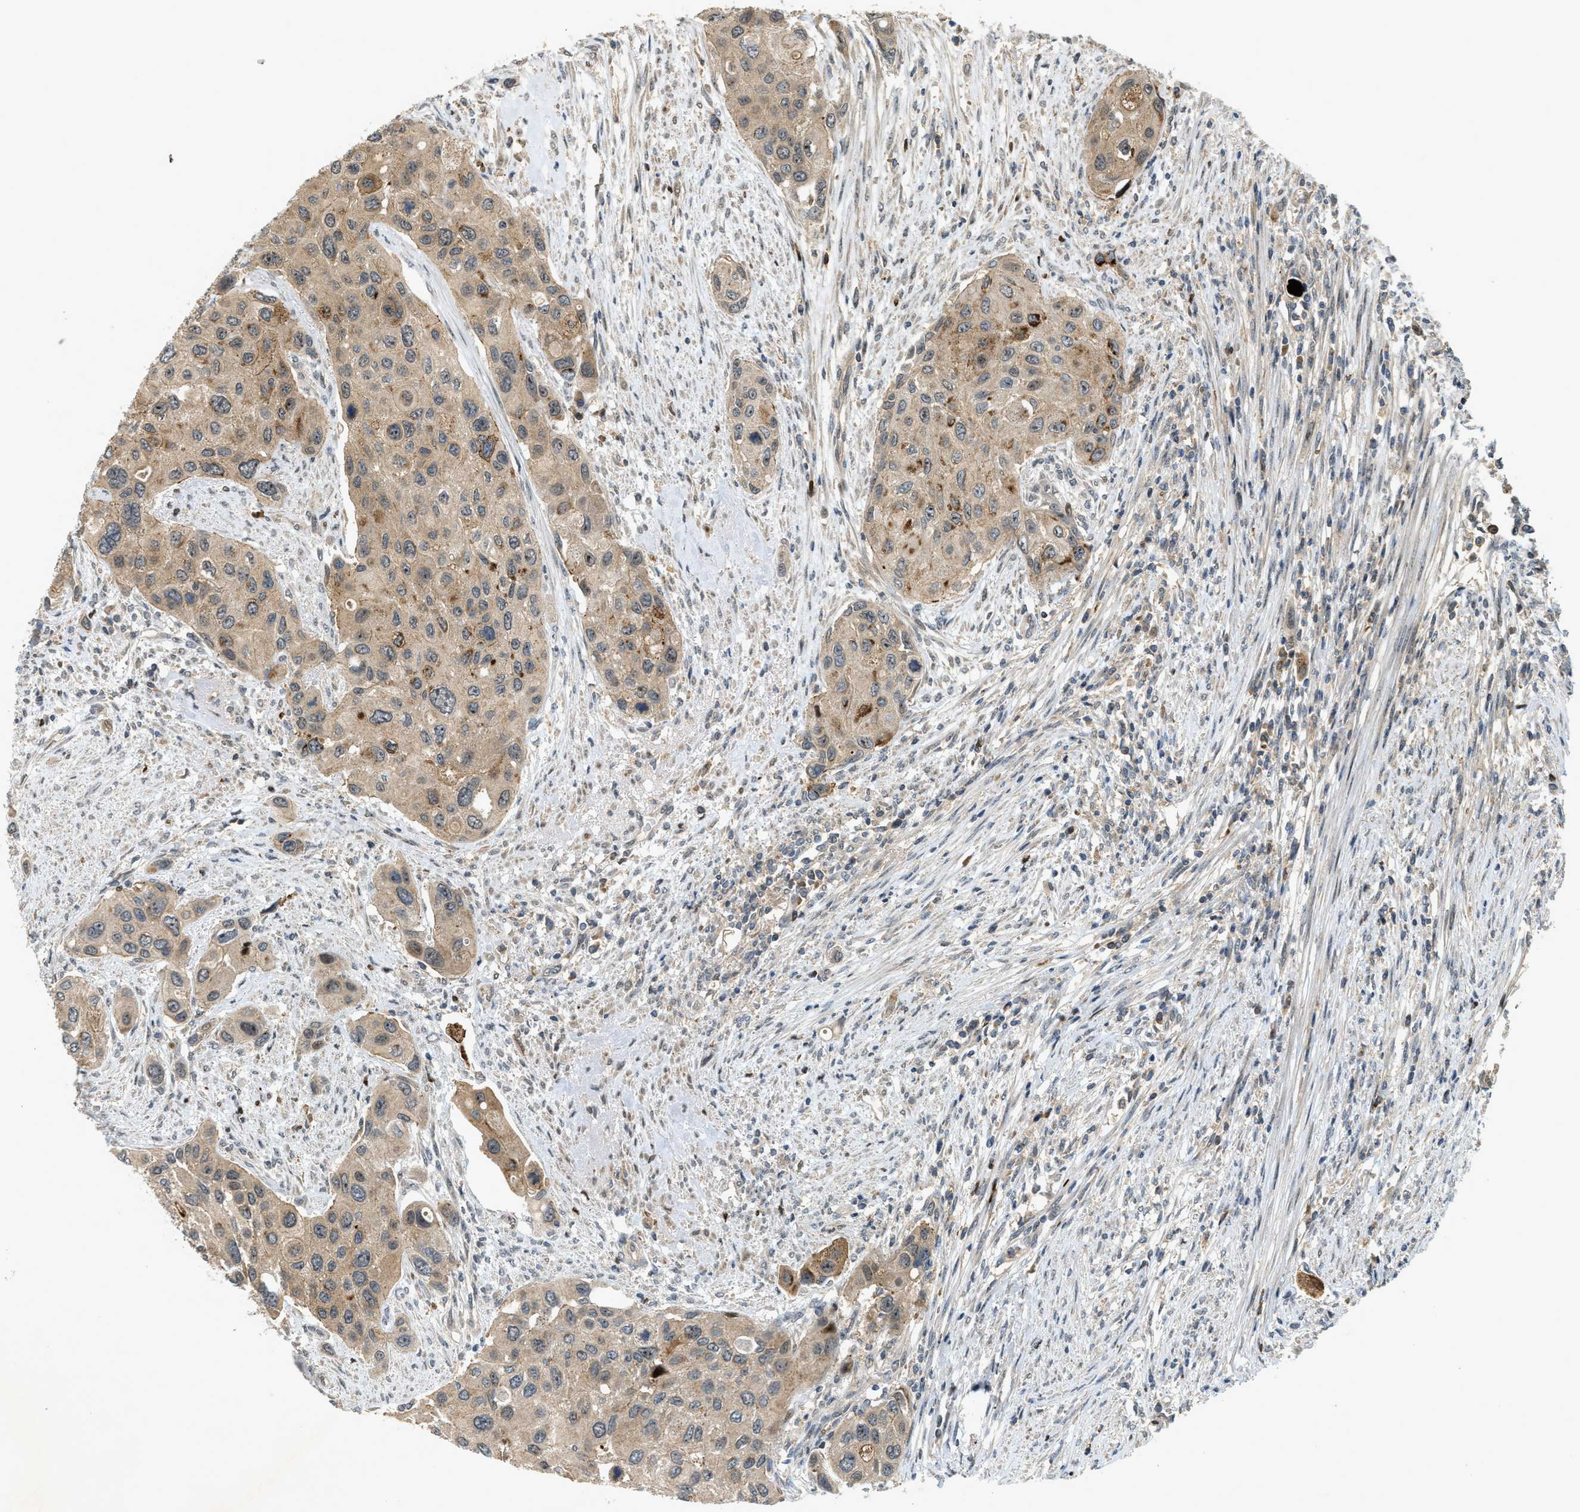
{"staining": {"intensity": "moderate", "quantity": ">75%", "location": "cytoplasmic/membranous"}, "tissue": "urothelial cancer", "cell_type": "Tumor cells", "image_type": "cancer", "snomed": [{"axis": "morphology", "description": "Urothelial carcinoma, High grade"}, {"axis": "topography", "description": "Urinary bladder"}], "caption": "Protein expression analysis of human urothelial cancer reveals moderate cytoplasmic/membranous staining in about >75% of tumor cells.", "gene": "TRAPPC14", "patient": {"sex": "female", "age": 56}}